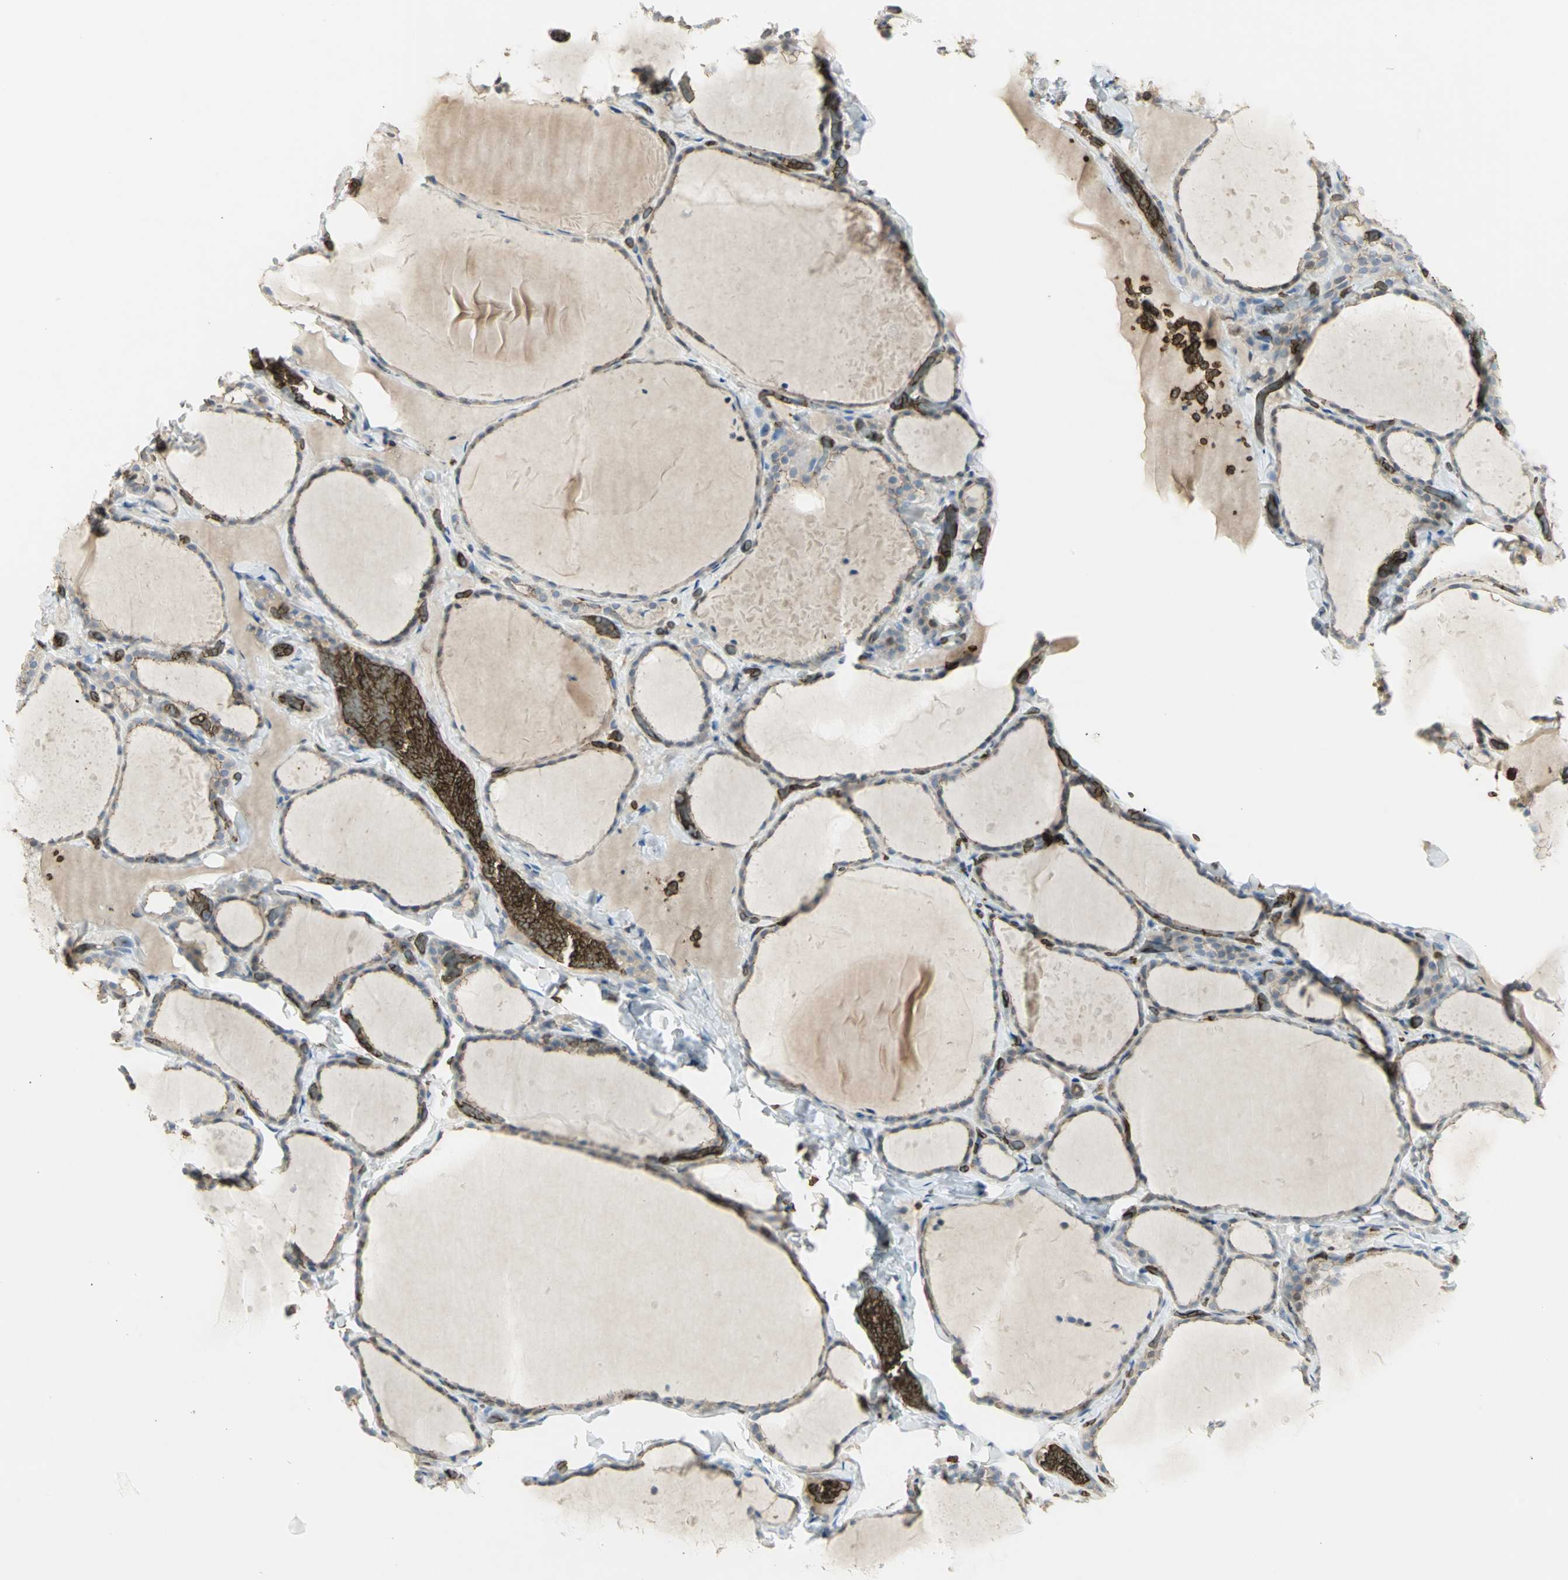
{"staining": {"intensity": "negative", "quantity": "none", "location": "none"}, "tissue": "thyroid gland", "cell_type": "Glandular cells", "image_type": "normal", "snomed": [{"axis": "morphology", "description": "Normal tissue, NOS"}, {"axis": "topography", "description": "Thyroid gland"}], "caption": "Immunohistochemistry (IHC) micrograph of unremarkable thyroid gland stained for a protein (brown), which displays no positivity in glandular cells.", "gene": "ANK1", "patient": {"sex": "female", "age": 22}}